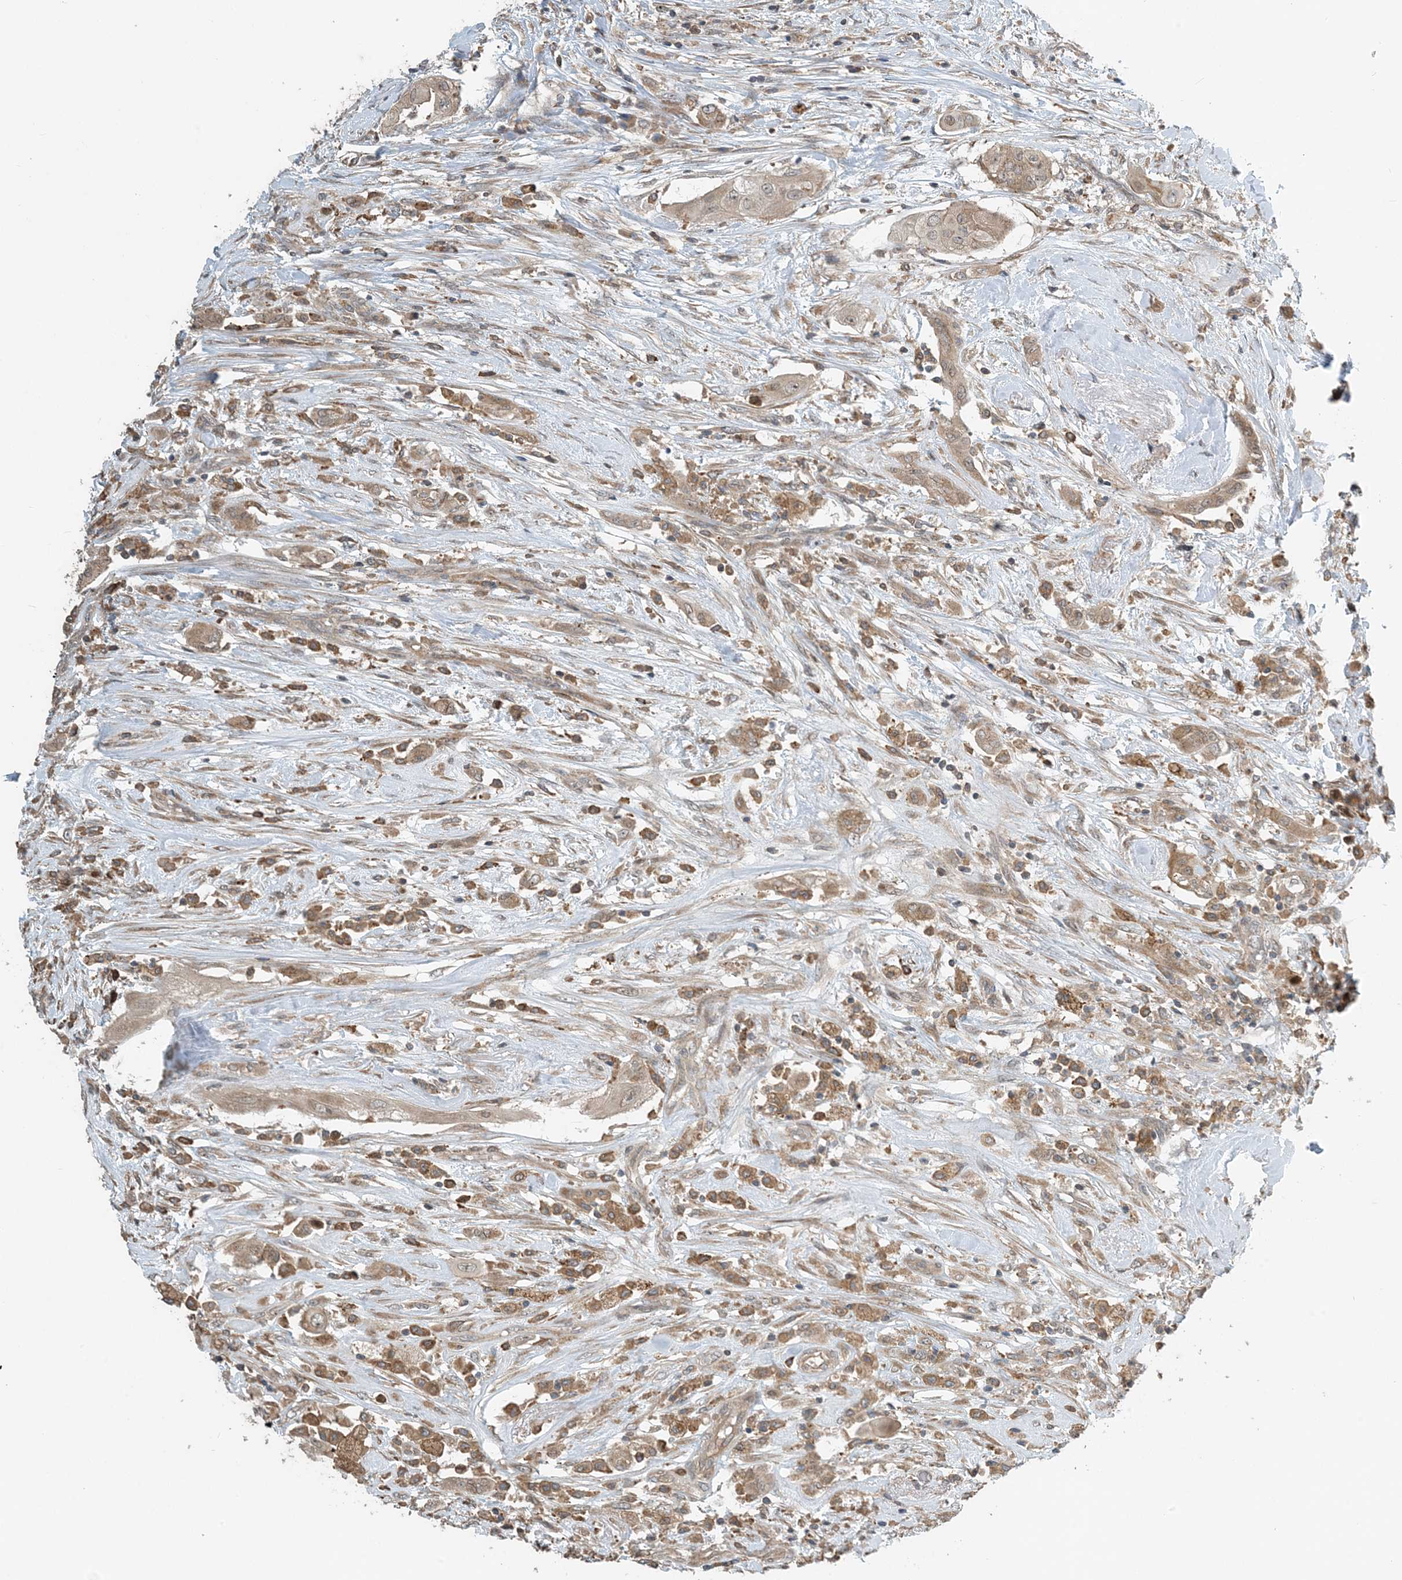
{"staining": {"intensity": "weak", "quantity": ">75%", "location": "cytoplasmic/membranous"}, "tissue": "thyroid cancer", "cell_type": "Tumor cells", "image_type": "cancer", "snomed": [{"axis": "morphology", "description": "Papillary adenocarcinoma, NOS"}, {"axis": "topography", "description": "Thyroid gland"}], "caption": "Protein expression by immunohistochemistry (IHC) demonstrates weak cytoplasmic/membranous expression in about >75% of tumor cells in papillary adenocarcinoma (thyroid).", "gene": "ZBTB3", "patient": {"sex": "female", "age": 59}}